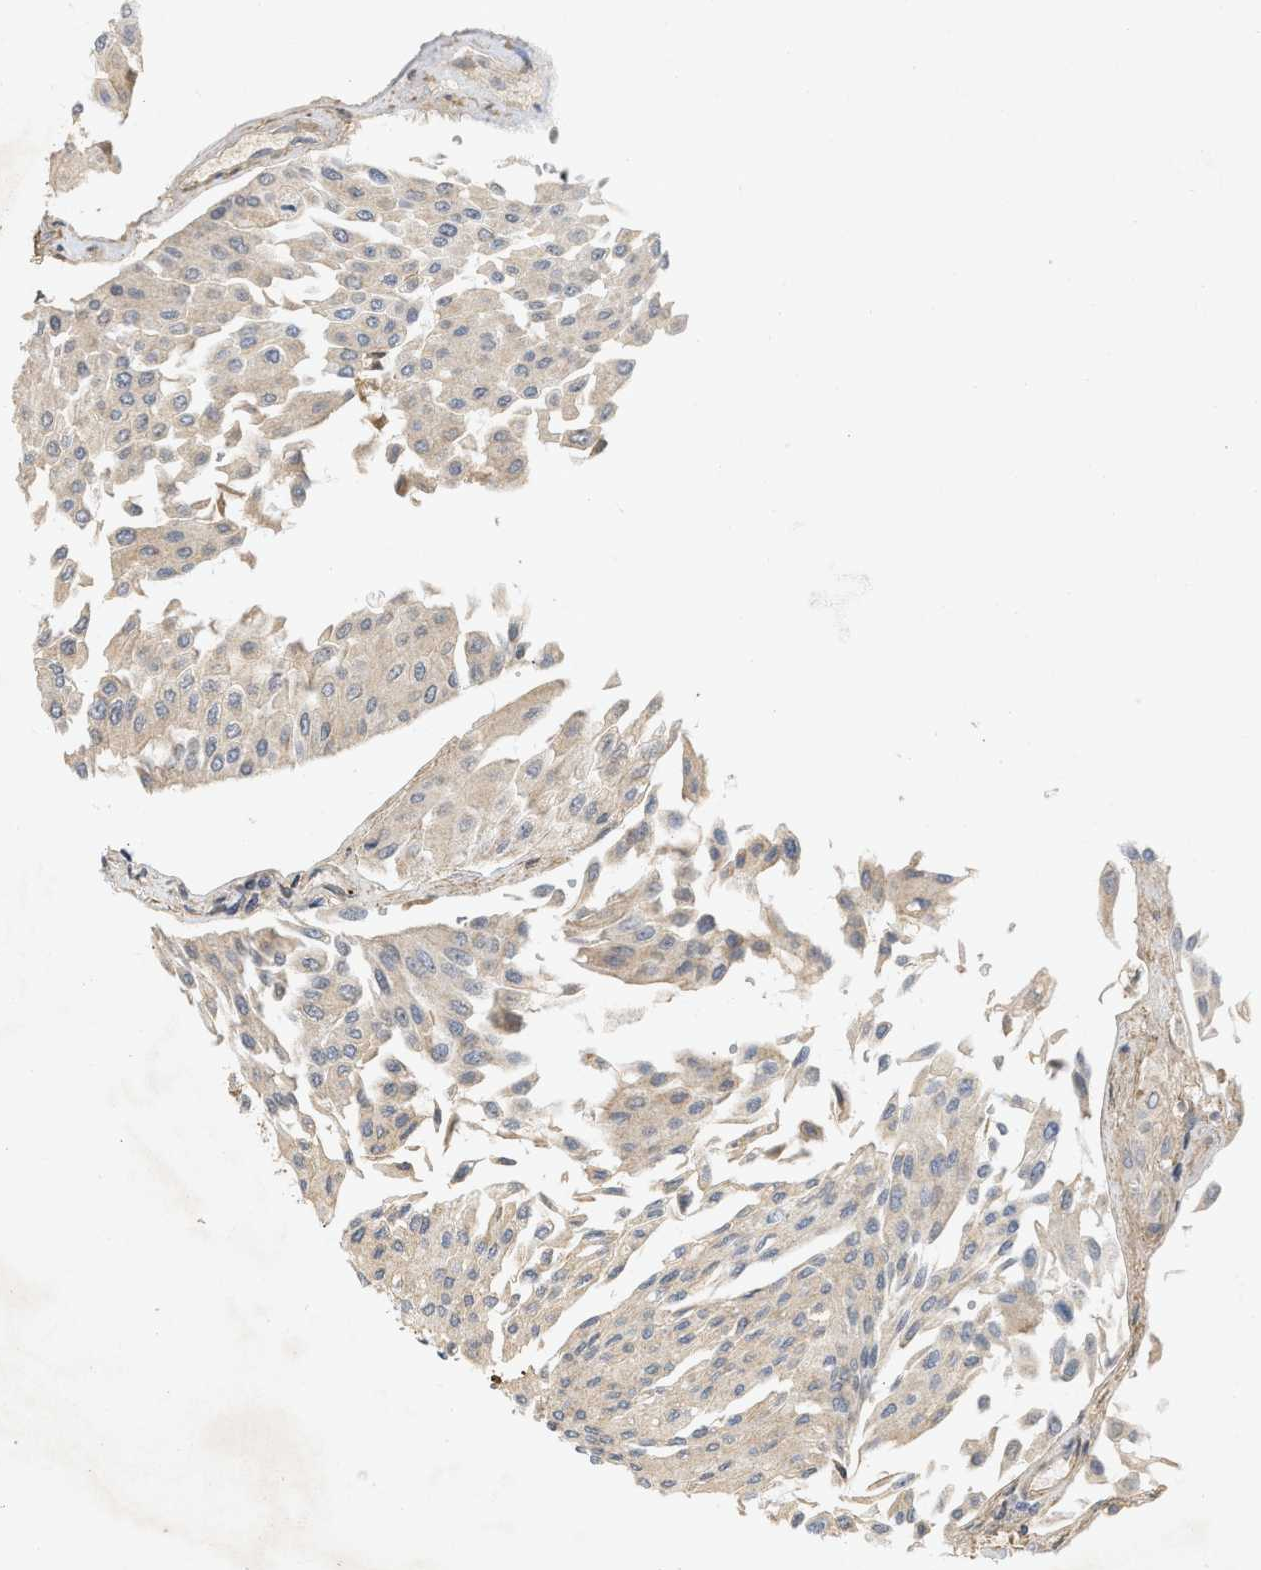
{"staining": {"intensity": "weak", "quantity": "25%-75%", "location": "cytoplasmic/membranous"}, "tissue": "urothelial cancer", "cell_type": "Tumor cells", "image_type": "cancer", "snomed": [{"axis": "morphology", "description": "Urothelial carcinoma, Low grade"}, {"axis": "topography", "description": "Urinary bladder"}], "caption": "Protein analysis of urothelial cancer tissue reveals weak cytoplasmic/membranous staining in approximately 25%-75% of tumor cells. The staining was performed using DAB to visualize the protein expression in brown, while the nuclei were stained in blue with hematoxylin (Magnification: 20x).", "gene": "F8", "patient": {"sex": "male", "age": 67}}